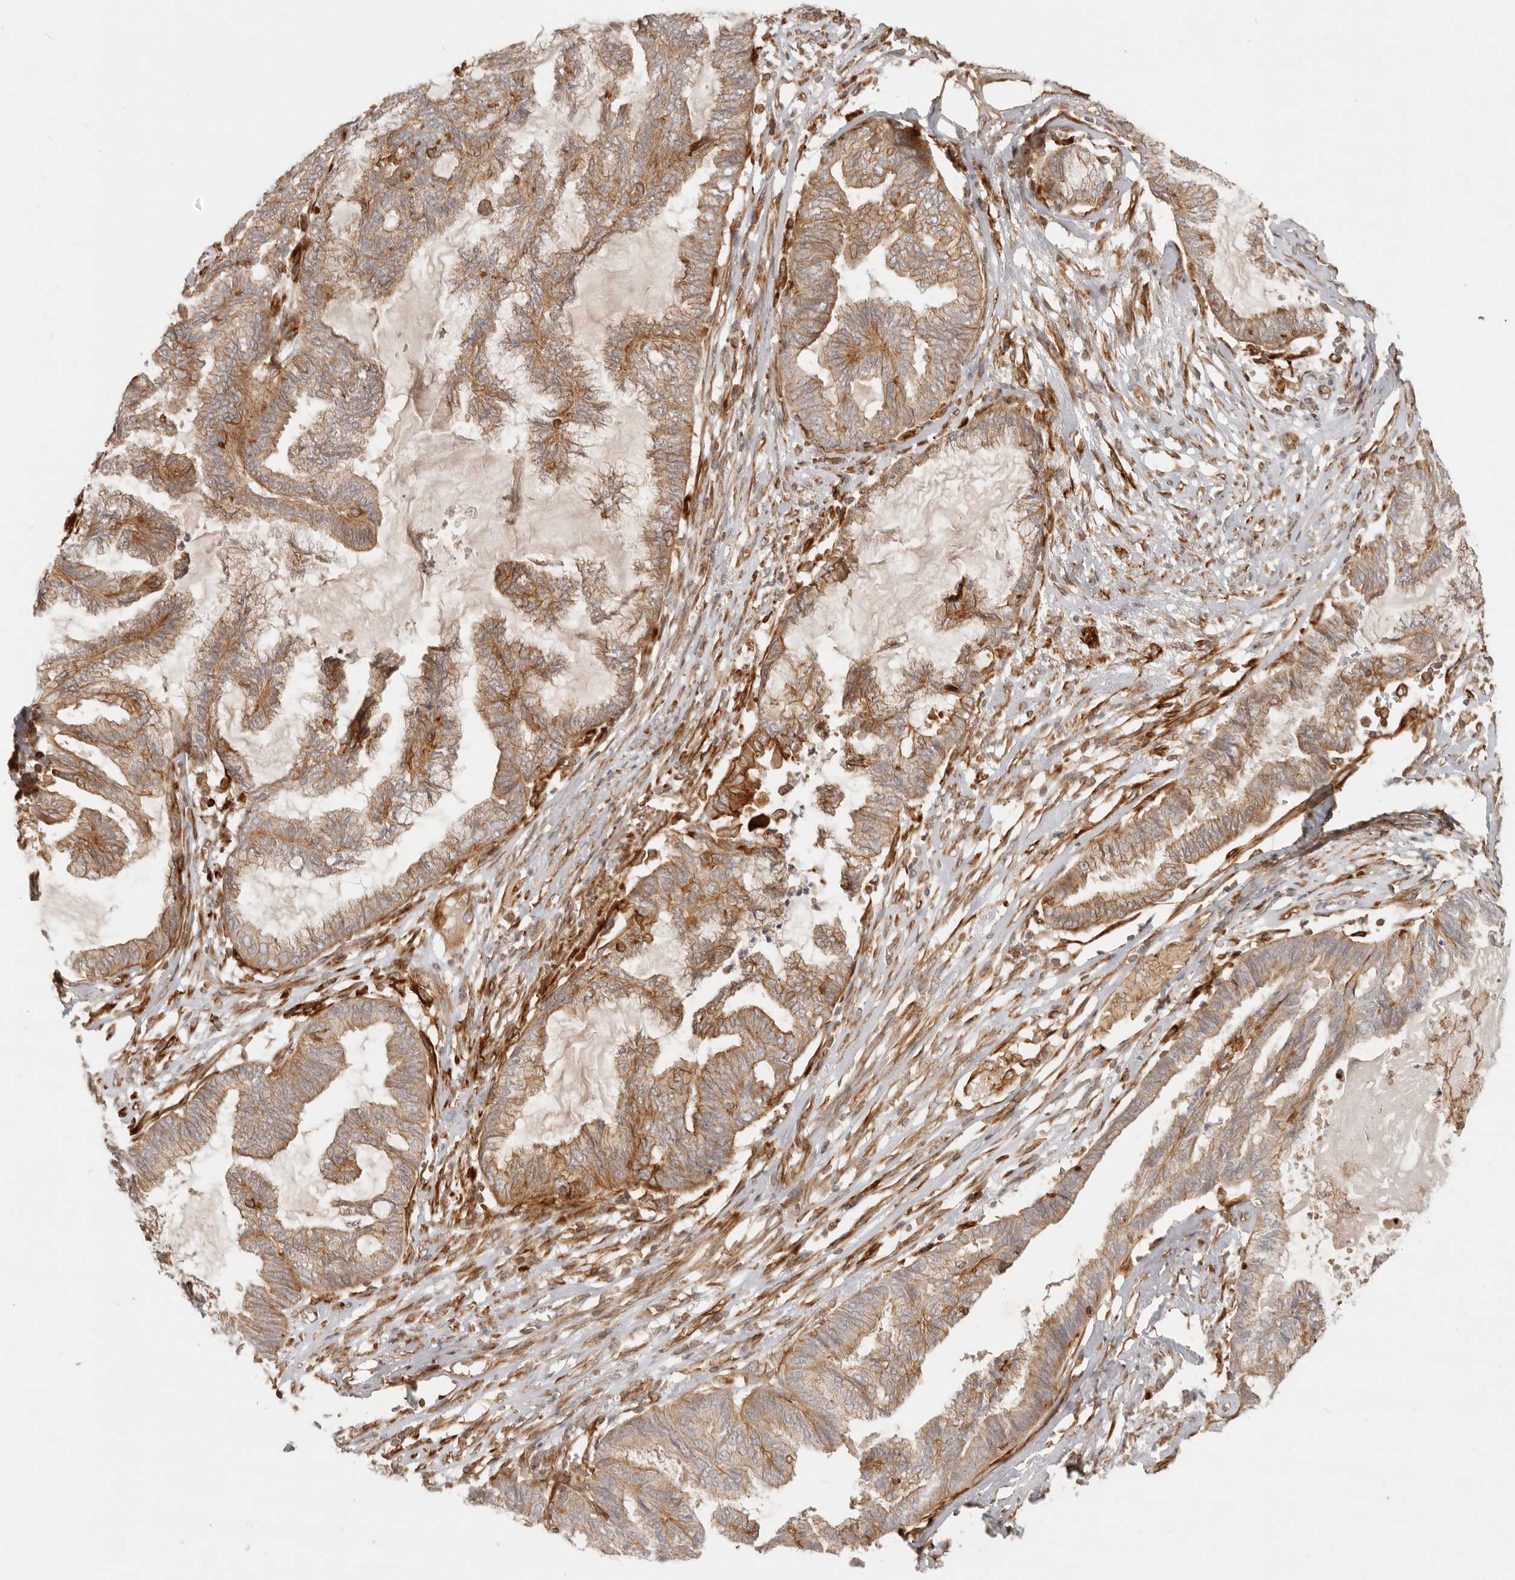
{"staining": {"intensity": "moderate", "quantity": "25%-75%", "location": "cytoplasmic/membranous"}, "tissue": "endometrial cancer", "cell_type": "Tumor cells", "image_type": "cancer", "snomed": [{"axis": "morphology", "description": "Adenocarcinoma, NOS"}, {"axis": "topography", "description": "Endometrium"}], "caption": "A brown stain shows moderate cytoplasmic/membranous expression of a protein in endometrial cancer (adenocarcinoma) tumor cells. (DAB (3,3'-diaminobenzidine) = brown stain, brightfield microscopy at high magnification).", "gene": "UFSP1", "patient": {"sex": "female", "age": 86}}